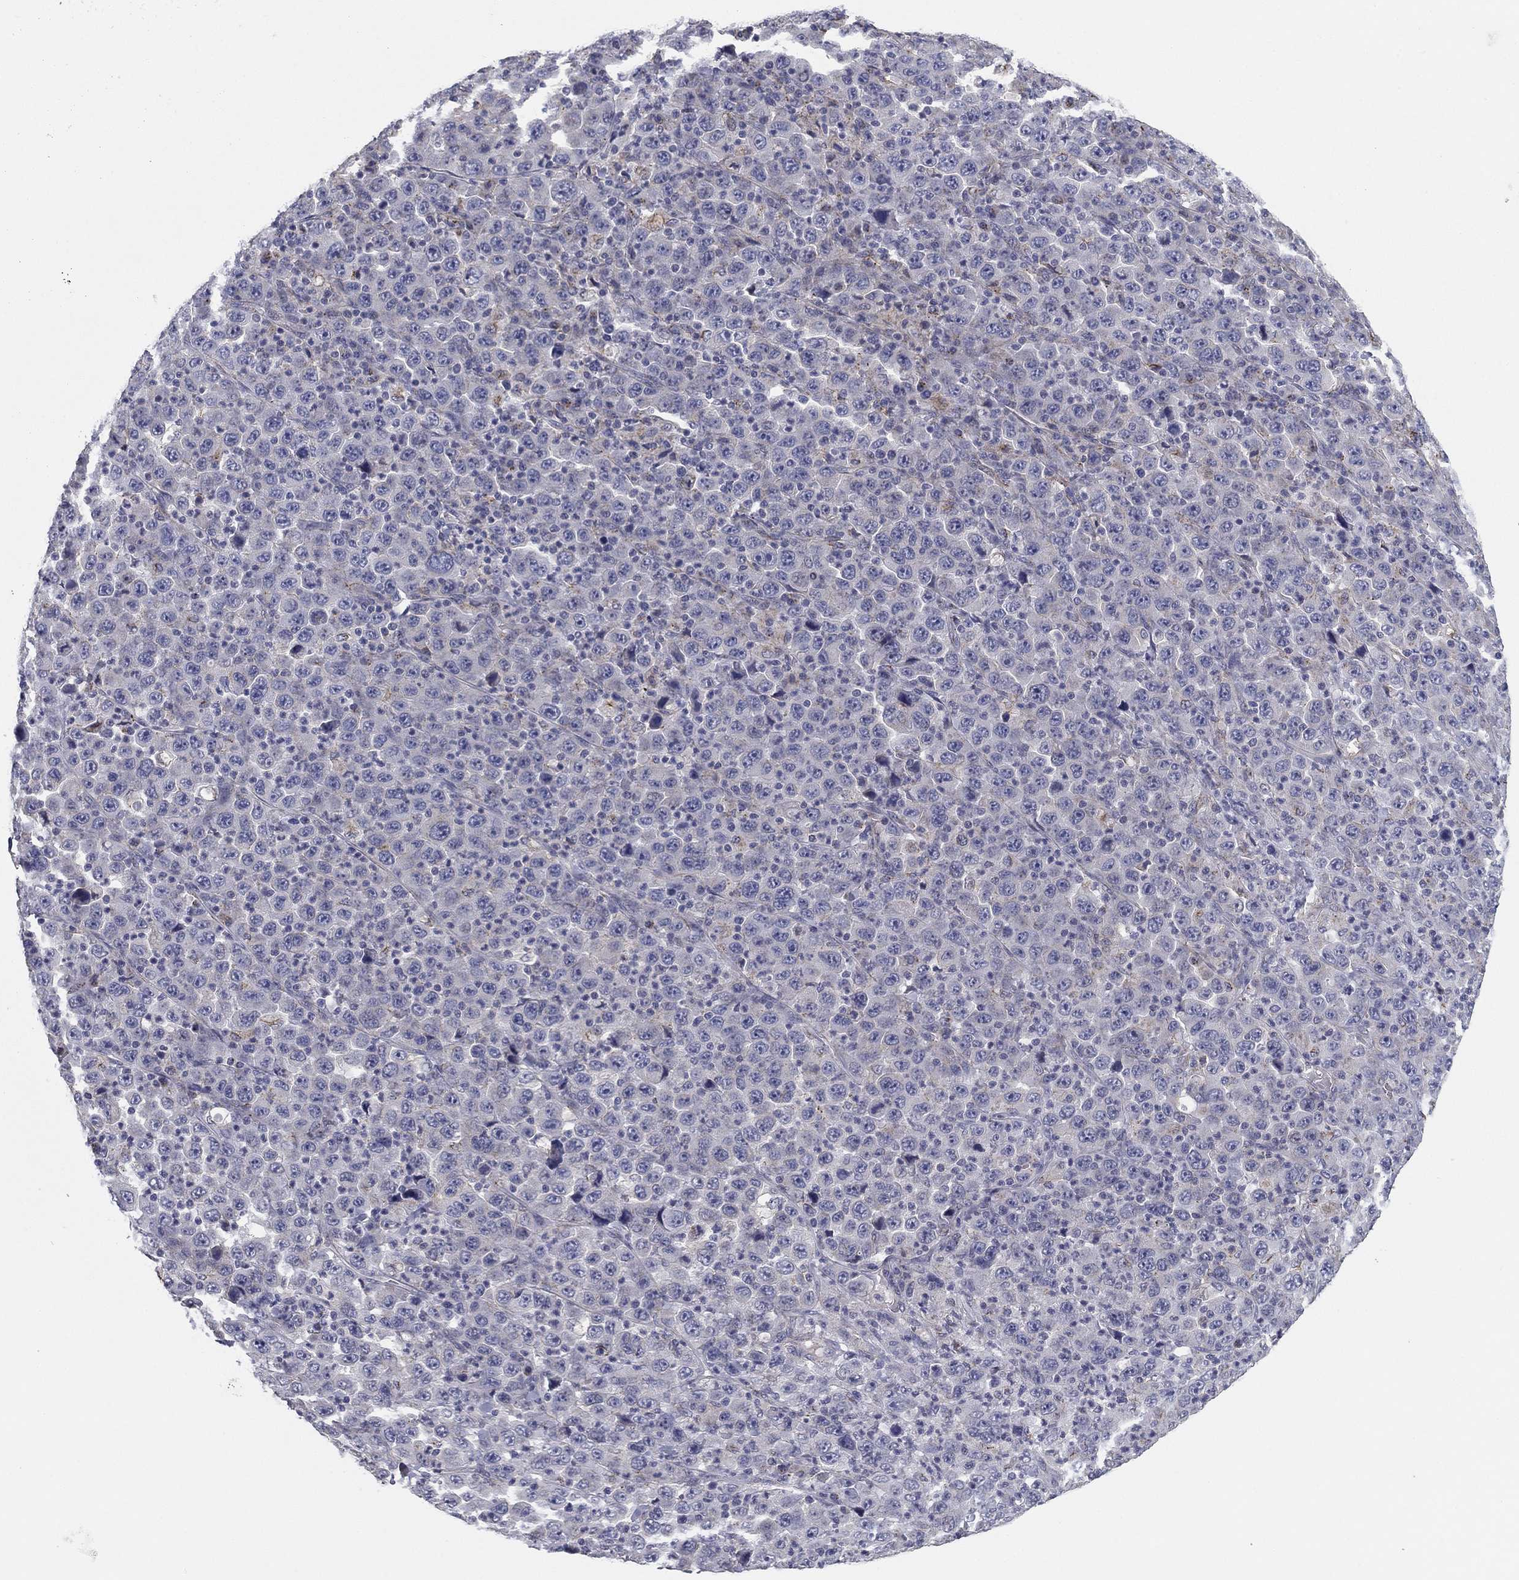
{"staining": {"intensity": "negative", "quantity": "none", "location": "none"}, "tissue": "stomach cancer", "cell_type": "Tumor cells", "image_type": "cancer", "snomed": [{"axis": "morphology", "description": "Normal tissue, NOS"}, {"axis": "morphology", "description": "Adenocarcinoma, NOS"}, {"axis": "topography", "description": "Stomach, upper"}, {"axis": "topography", "description": "Stomach"}], "caption": "This photomicrograph is of adenocarcinoma (stomach) stained with IHC to label a protein in brown with the nuclei are counter-stained blue. There is no positivity in tumor cells.", "gene": "SEPTIN3", "patient": {"sex": "male", "age": 59}}